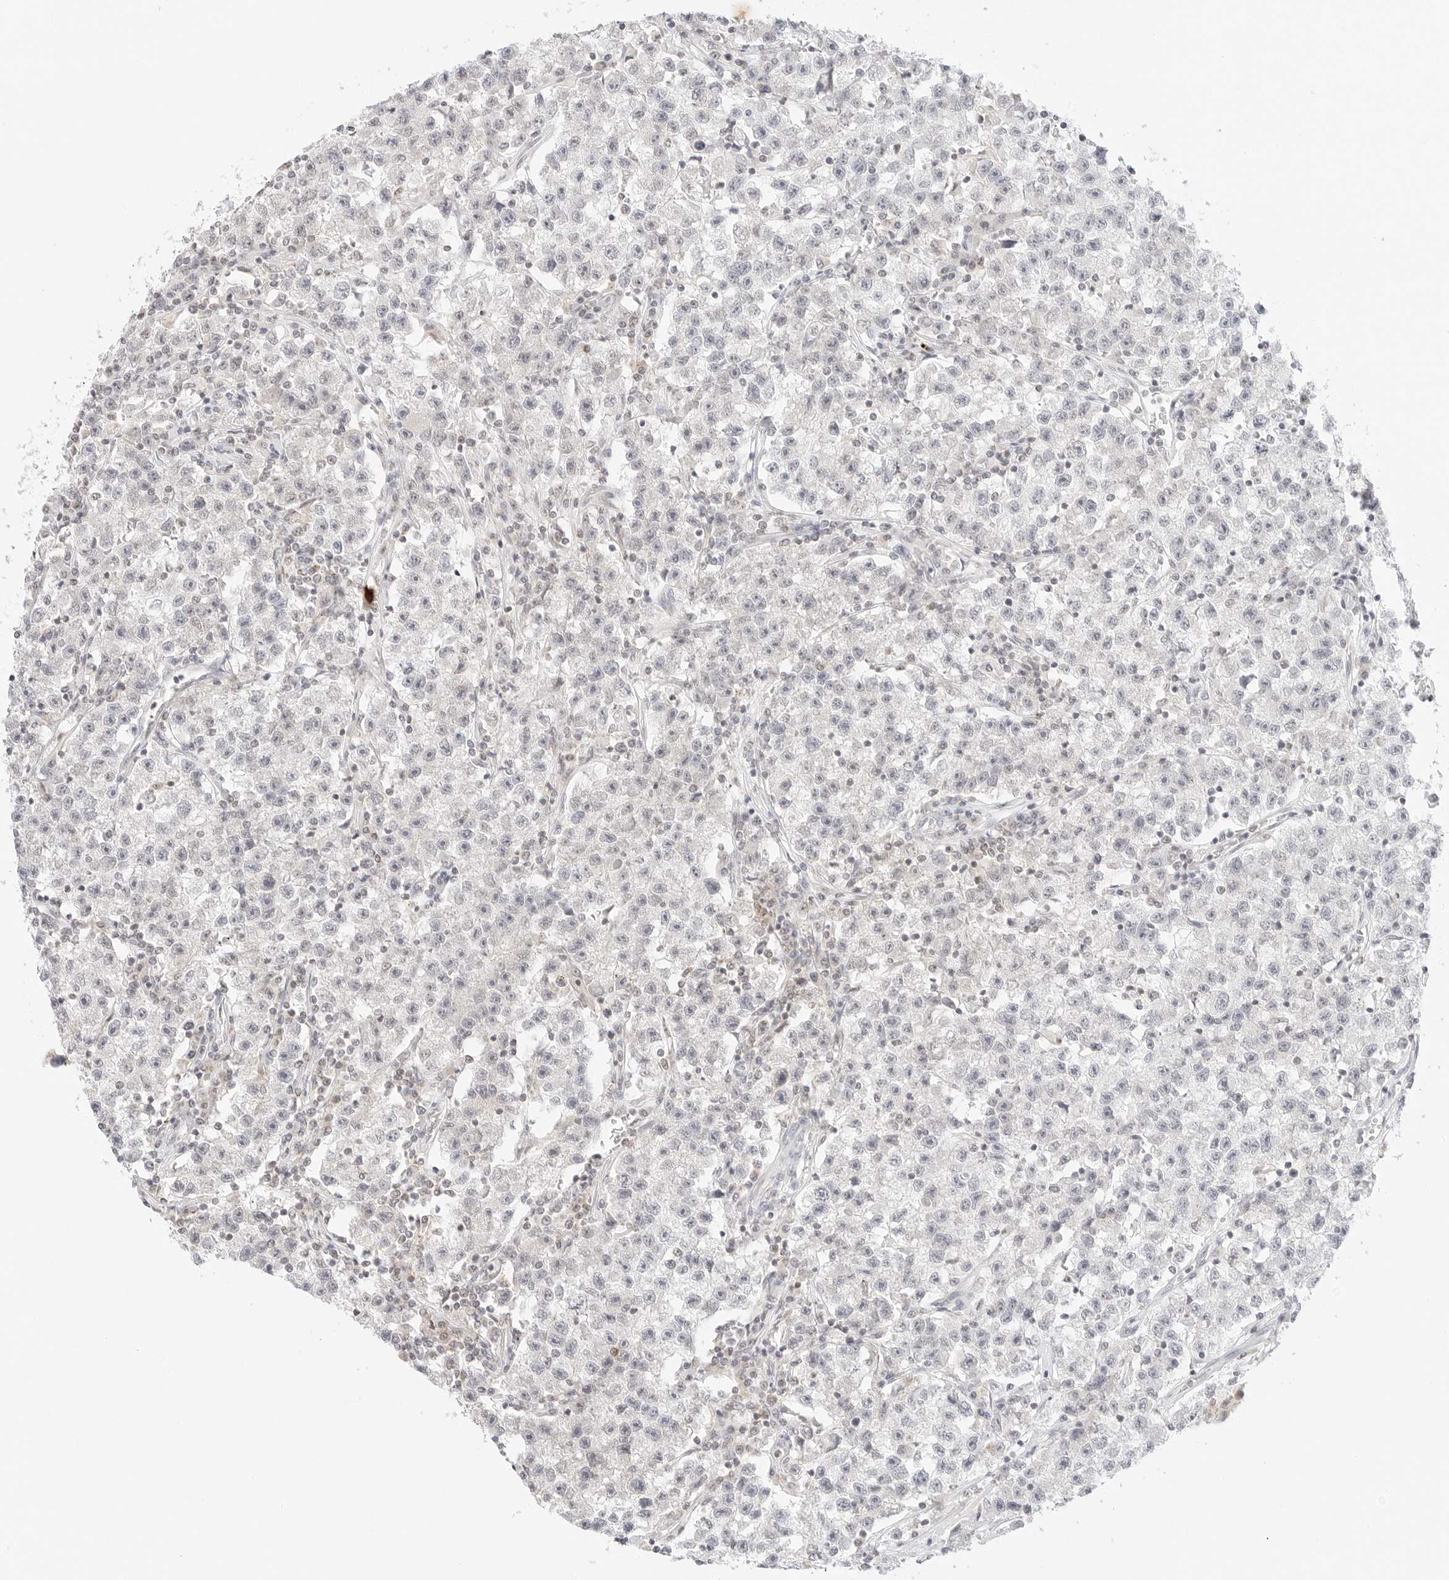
{"staining": {"intensity": "negative", "quantity": "none", "location": "none"}, "tissue": "testis cancer", "cell_type": "Tumor cells", "image_type": "cancer", "snomed": [{"axis": "morphology", "description": "Seminoma, NOS"}, {"axis": "topography", "description": "Testis"}], "caption": "An IHC photomicrograph of testis seminoma is shown. There is no staining in tumor cells of testis seminoma.", "gene": "GNAS", "patient": {"sex": "male", "age": 22}}